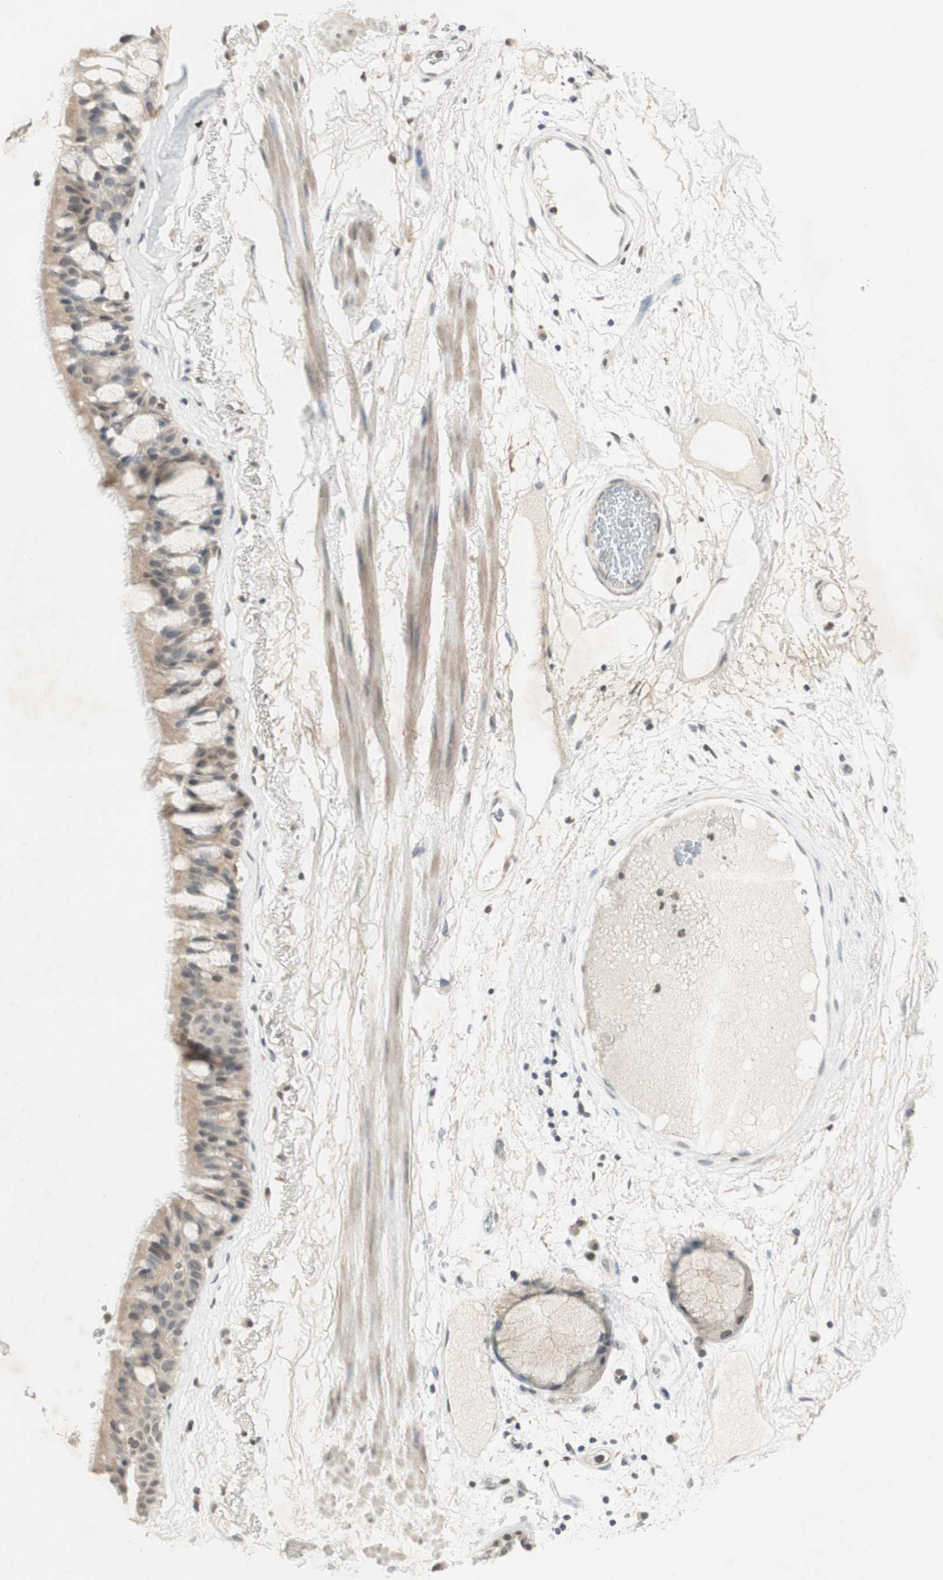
{"staining": {"intensity": "weak", "quantity": ">75%", "location": "cytoplasmic/membranous"}, "tissue": "bronchus", "cell_type": "Respiratory epithelial cells", "image_type": "normal", "snomed": [{"axis": "morphology", "description": "Normal tissue, NOS"}, {"axis": "topography", "description": "Bronchus"}], "caption": "Immunohistochemical staining of unremarkable bronchus displays >75% levels of weak cytoplasmic/membranous protein staining in about >75% of respiratory epithelial cells. The staining is performed using DAB (3,3'-diaminobenzidine) brown chromogen to label protein expression. The nuclei are counter-stained blue using hematoxylin.", "gene": "GLI1", "patient": {"sex": "male", "age": 66}}